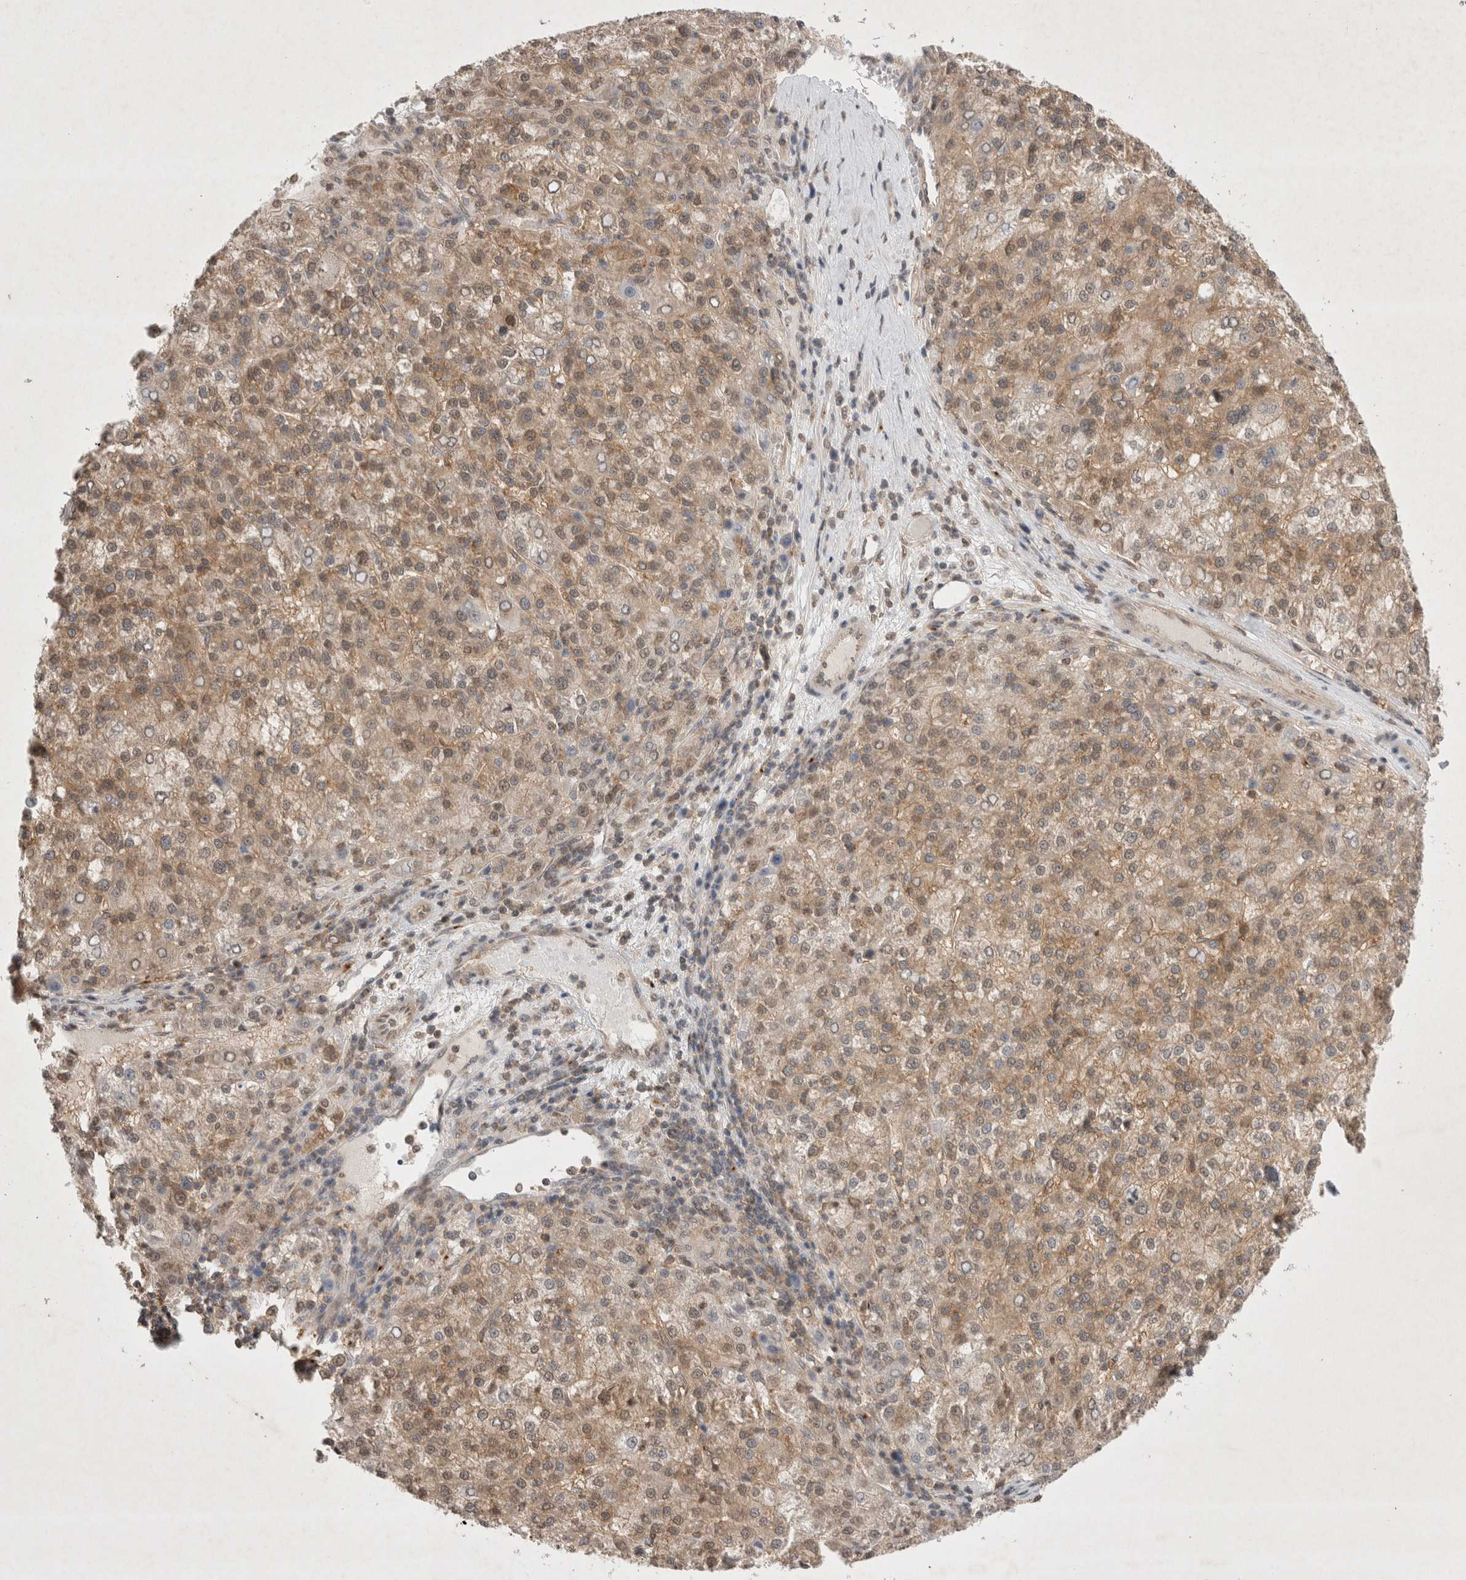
{"staining": {"intensity": "weak", "quantity": ">75%", "location": "cytoplasmic/membranous"}, "tissue": "liver cancer", "cell_type": "Tumor cells", "image_type": "cancer", "snomed": [{"axis": "morphology", "description": "Carcinoma, Hepatocellular, NOS"}, {"axis": "topography", "description": "Liver"}], "caption": "Immunohistochemistry image of neoplastic tissue: liver hepatocellular carcinoma stained using immunohistochemistry exhibits low levels of weak protein expression localized specifically in the cytoplasmic/membranous of tumor cells, appearing as a cytoplasmic/membranous brown color.", "gene": "WIPF2", "patient": {"sex": "female", "age": 58}}